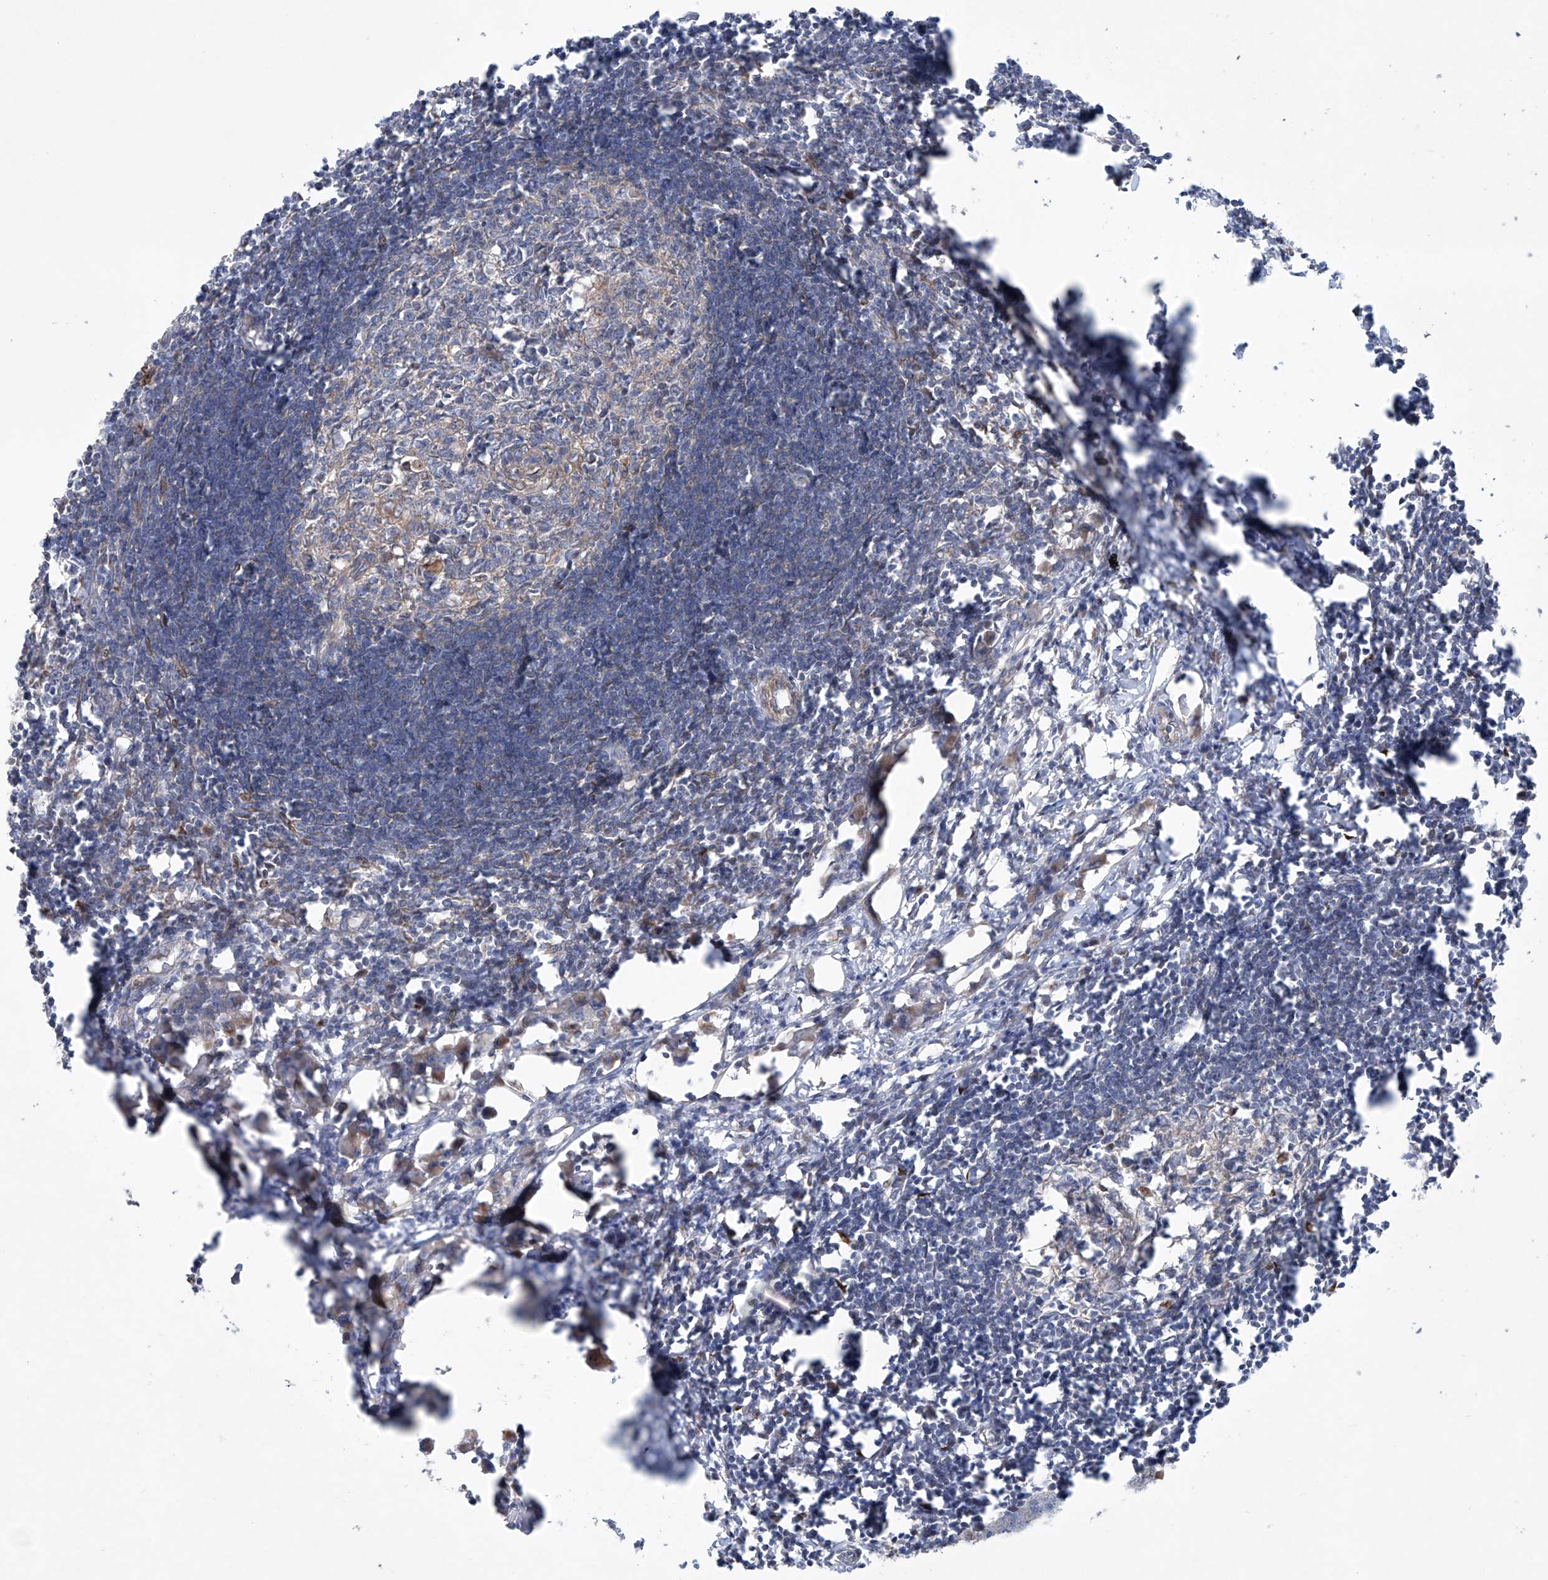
{"staining": {"intensity": "weak", "quantity": "25%-75%", "location": "cytoplasmic/membranous"}, "tissue": "lymph node", "cell_type": "Germinal center cells", "image_type": "normal", "snomed": [{"axis": "morphology", "description": "Normal tissue, NOS"}, {"axis": "morphology", "description": "Malignant melanoma, Metastatic site"}, {"axis": "topography", "description": "Lymph node"}], "caption": "Lymph node stained with a brown dye demonstrates weak cytoplasmic/membranous positive expression in approximately 25%-75% of germinal center cells.", "gene": "KLC4", "patient": {"sex": "male", "age": 41}}